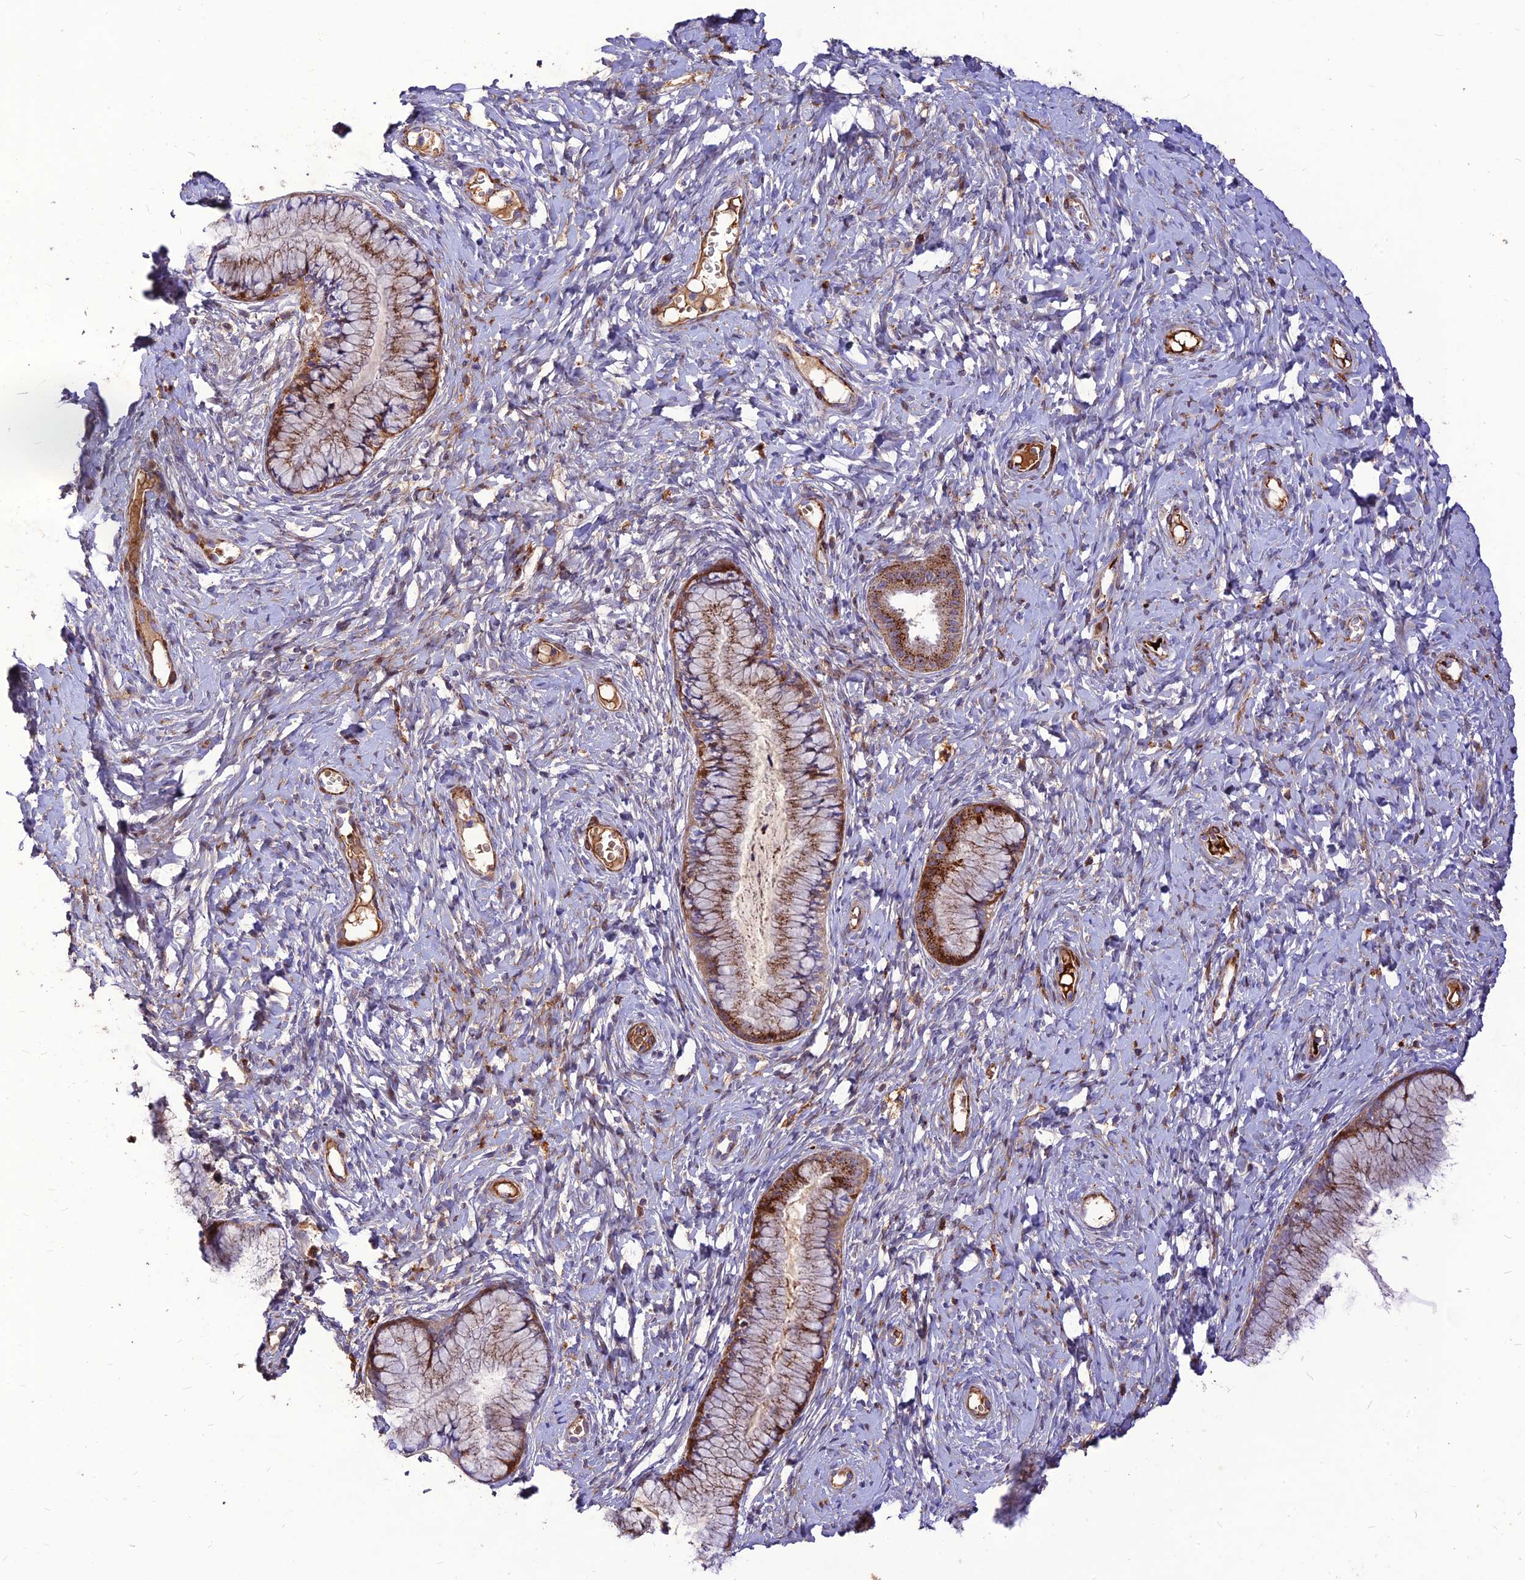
{"staining": {"intensity": "strong", "quantity": ">75%", "location": "cytoplasmic/membranous"}, "tissue": "cervix", "cell_type": "Glandular cells", "image_type": "normal", "snomed": [{"axis": "morphology", "description": "Normal tissue, NOS"}, {"axis": "topography", "description": "Cervix"}], "caption": "Glandular cells display strong cytoplasmic/membranous expression in about >75% of cells in normal cervix.", "gene": "RIMOC1", "patient": {"sex": "female", "age": 42}}